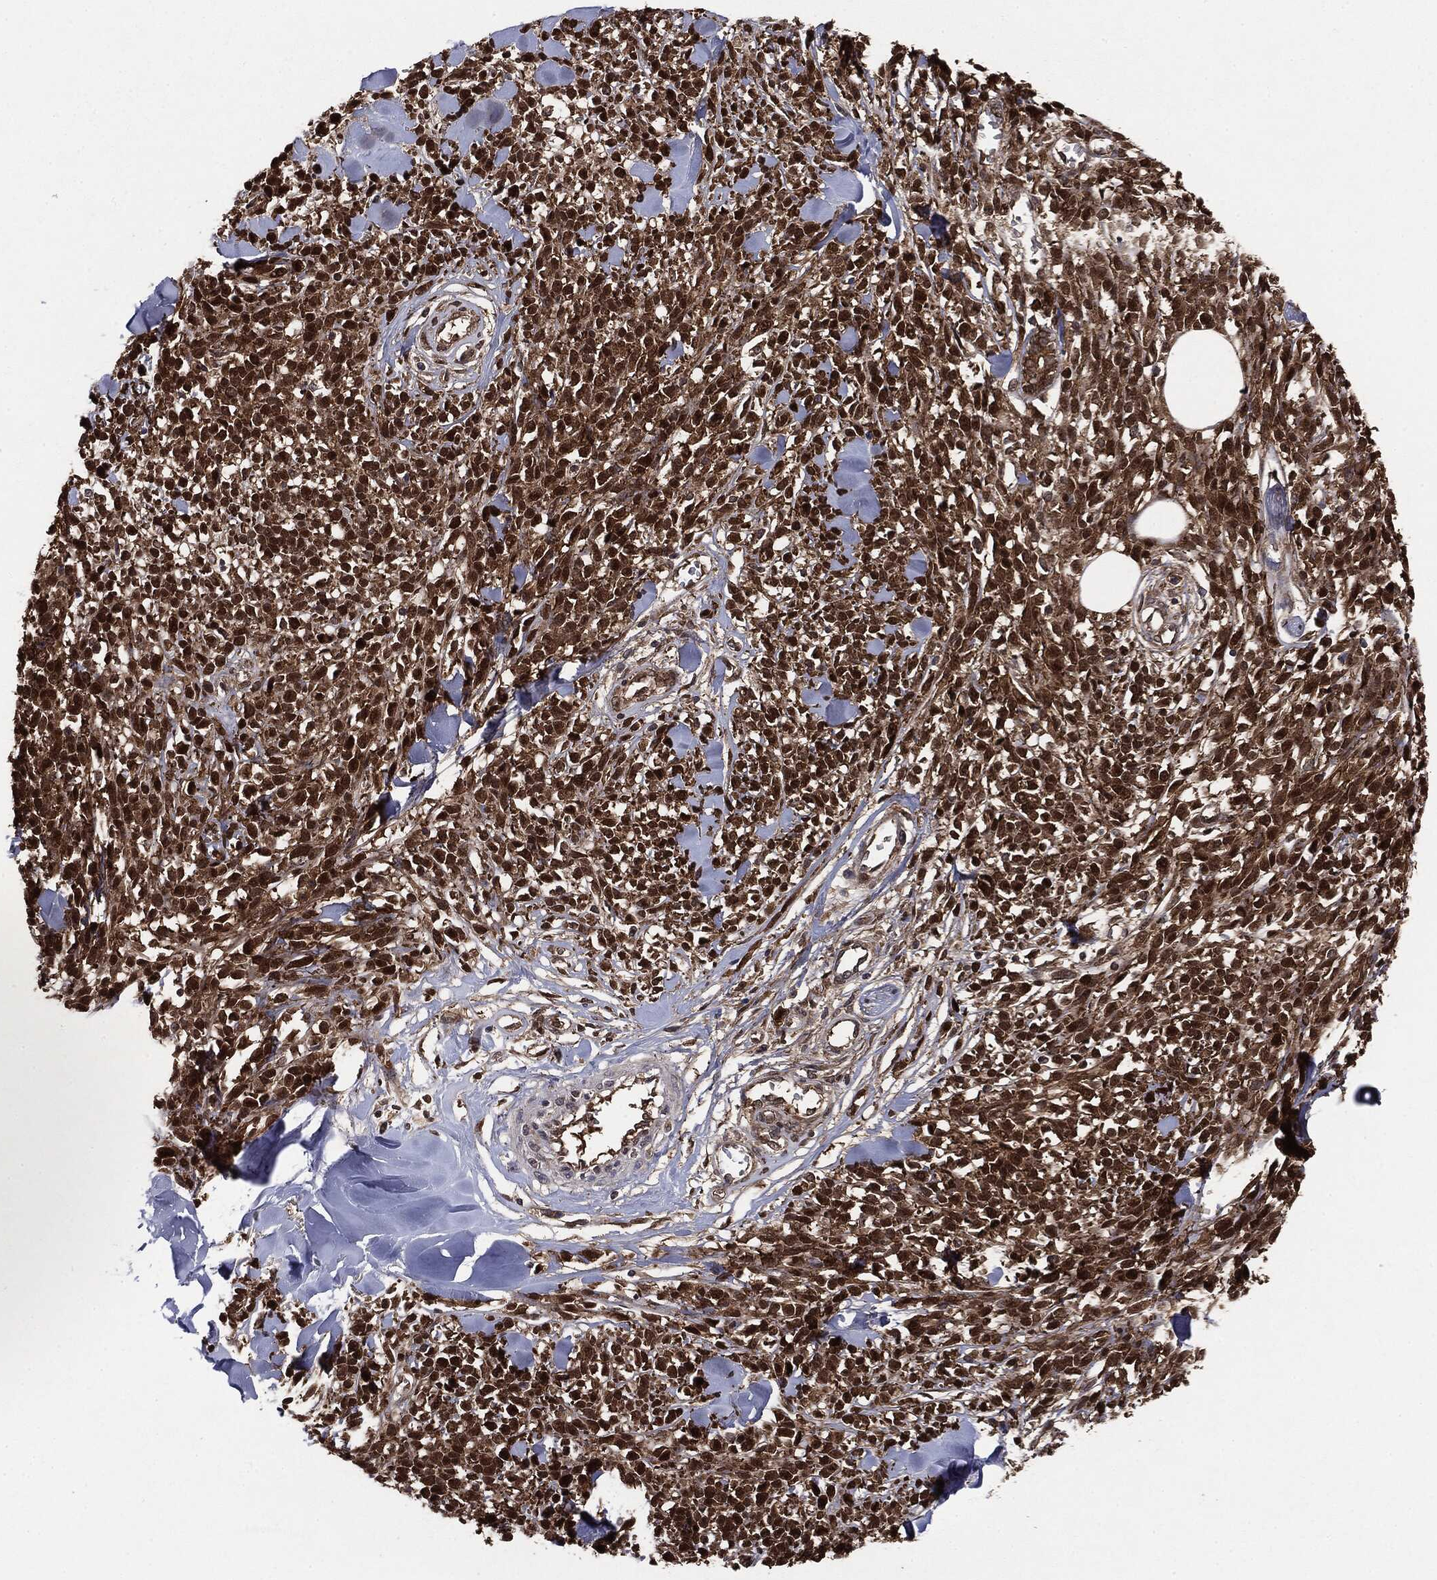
{"staining": {"intensity": "strong", "quantity": ">75%", "location": "cytoplasmic/membranous,nuclear"}, "tissue": "melanoma", "cell_type": "Tumor cells", "image_type": "cancer", "snomed": [{"axis": "morphology", "description": "Malignant melanoma, NOS"}, {"axis": "topography", "description": "Skin"}, {"axis": "topography", "description": "Skin of trunk"}], "caption": "Protein staining exhibits strong cytoplasmic/membranous and nuclear positivity in approximately >75% of tumor cells in melanoma.", "gene": "NME1", "patient": {"sex": "male", "age": 74}}